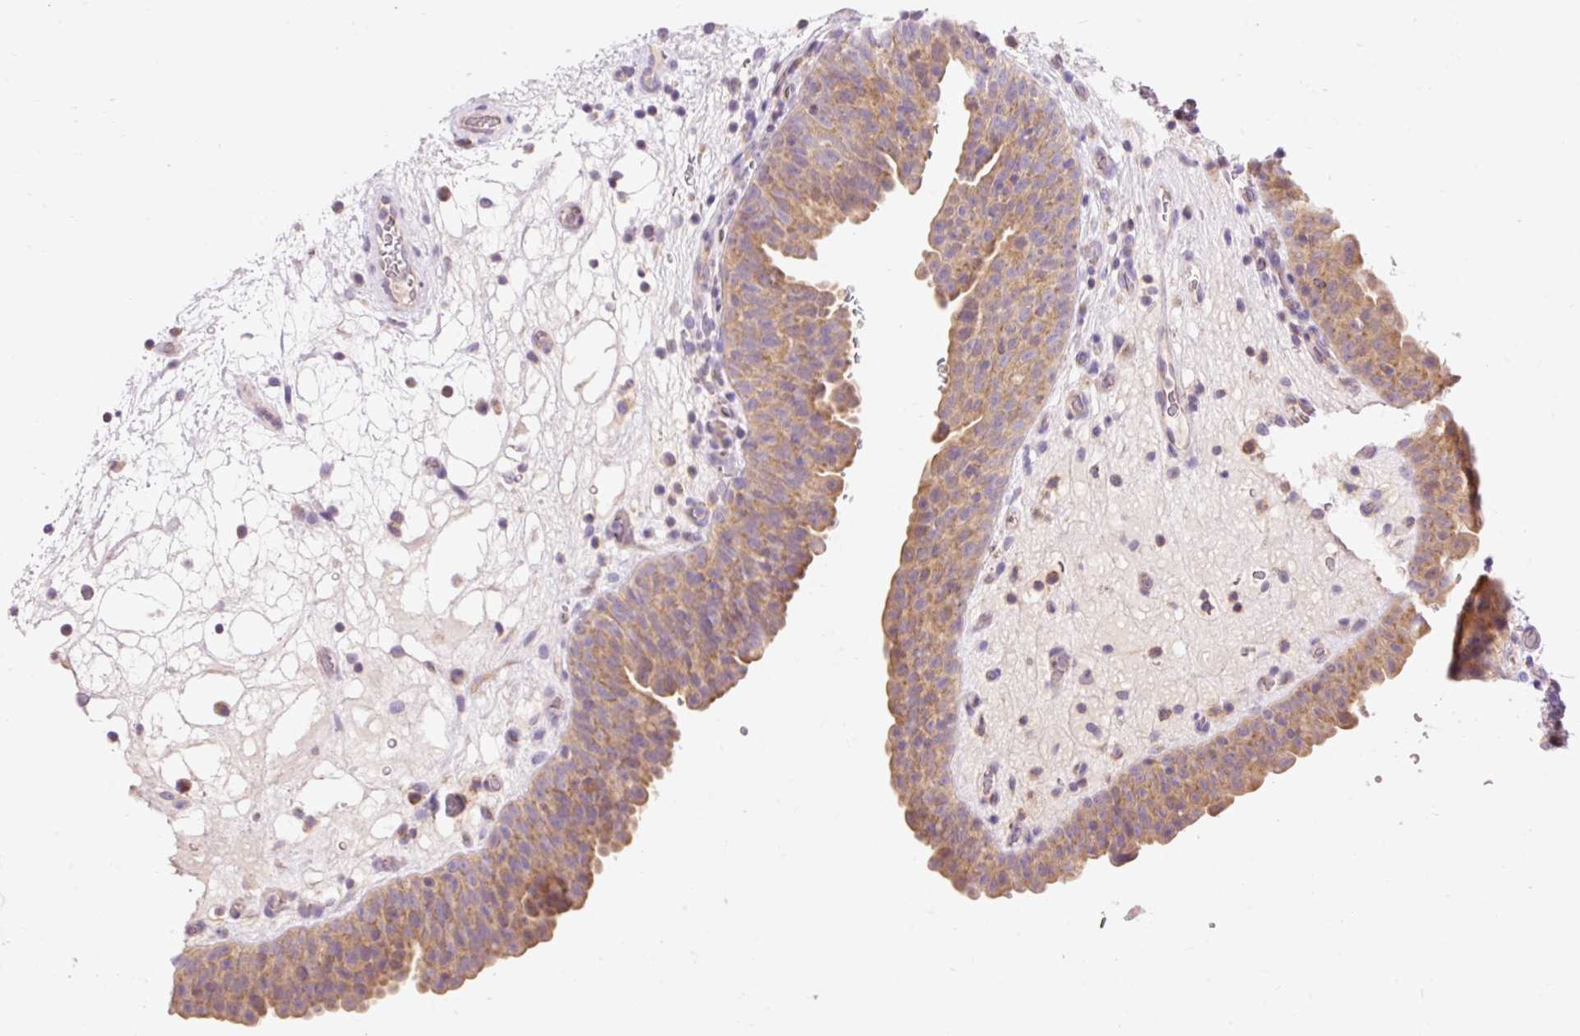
{"staining": {"intensity": "moderate", "quantity": "25%-75%", "location": "cytoplasmic/membranous"}, "tissue": "urinary bladder", "cell_type": "Urothelial cells", "image_type": "normal", "snomed": [{"axis": "morphology", "description": "Normal tissue, NOS"}, {"axis": "topography", "description": "Urinary bladder"}], "caption": "This photomicrograph exhibits immunohistochemistry (IHC) staining of benign urinary bladder, with medium moderate cytoplasmic/membranous staining in approximately 25%-75% of urothelial cells.", "gene": "IMMT", "patient": {"sex": "male", "age": 71}}